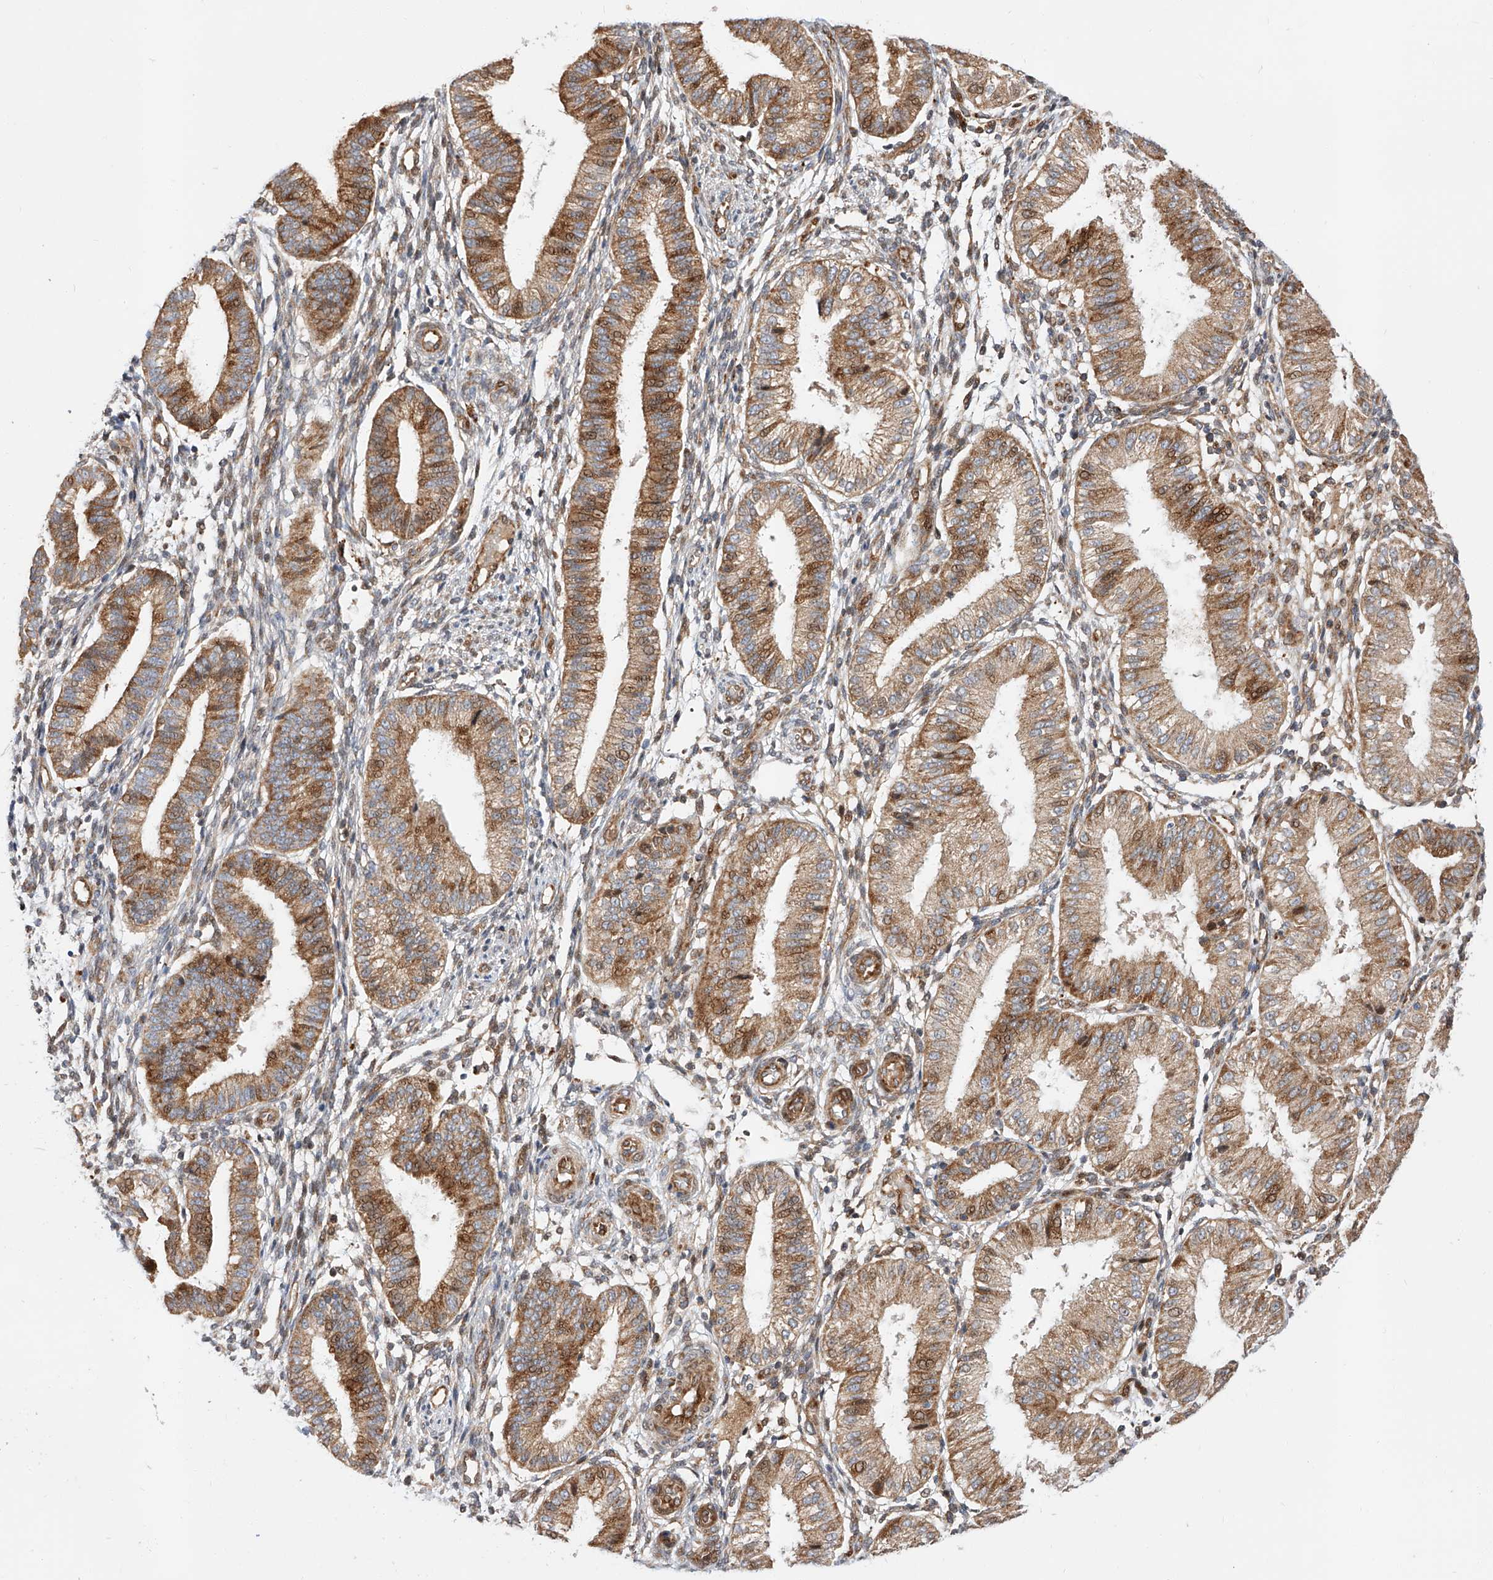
{"staining": {"intensity": "weak", "quantity": "25%-75%", "location": "cytoplasmic/membranous"}, "tissue": "endometrium", "cell_type": "Cells in endometrial stroma", "image_type": "normal", "snomed": [{"axis": "morphology", "description": "Normal tissue, NOS"}, {"axis": "topography", "description": "Endometrium"}], "caption": "Cells in endometrial stroma reveal weak cytoplasmic/membranous staining in approximately 25%-75% of cells in unremarkable endometrium. The protein of interest is stained brown, and the nuclei are stained in blue (DAB IHC with brightfield microscopy, high magnification).", "gene": "DIRAS3", "patient": {"sex": "female", "age": 39}}